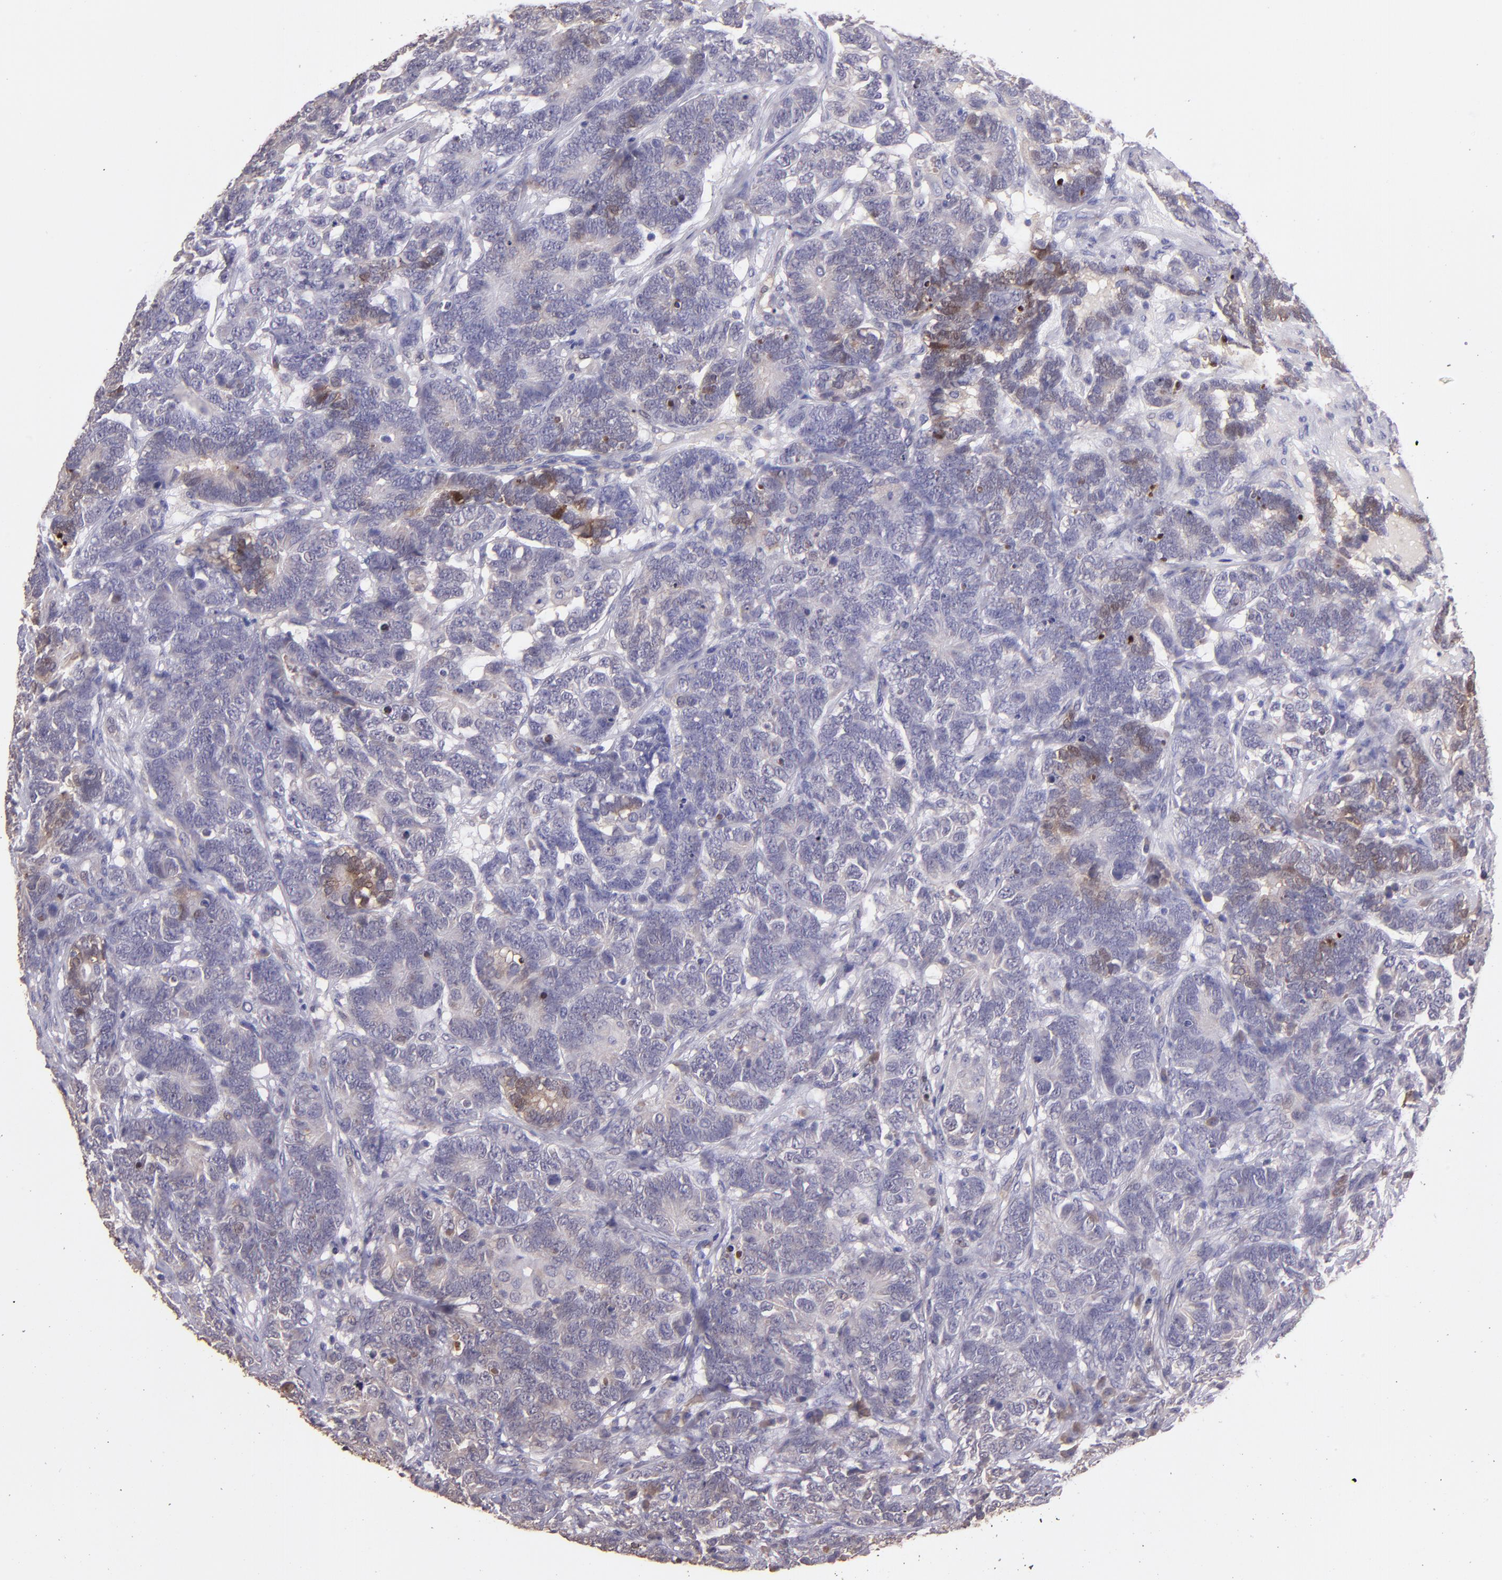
{"staining": {"intensity": "weak", "quantity": "<25%", "location": "cytoplasmic/membranous"}, "tissue": "testis cancer", "cell_type": "Tumor cells", "image_type": "cancer", "snomed": [{"axis": "morphology", "description": "Carcinoma, Embryonal, NOS"}, {"axis": "topography", "description": "Testis"}], "caption": "DAB (3,3'-diaminobenzidine) immunohistochemical staining of human testis cancer demonstrates no significant positivity in tumor cells. (Stains: DAB immunohistochemistry (IHC) with hematoxylin counter stain, Microscopy: brightfield microscopy at high magnification).", "gene": "PAPPA", "patient": {"sex": "male", "age": 26}}